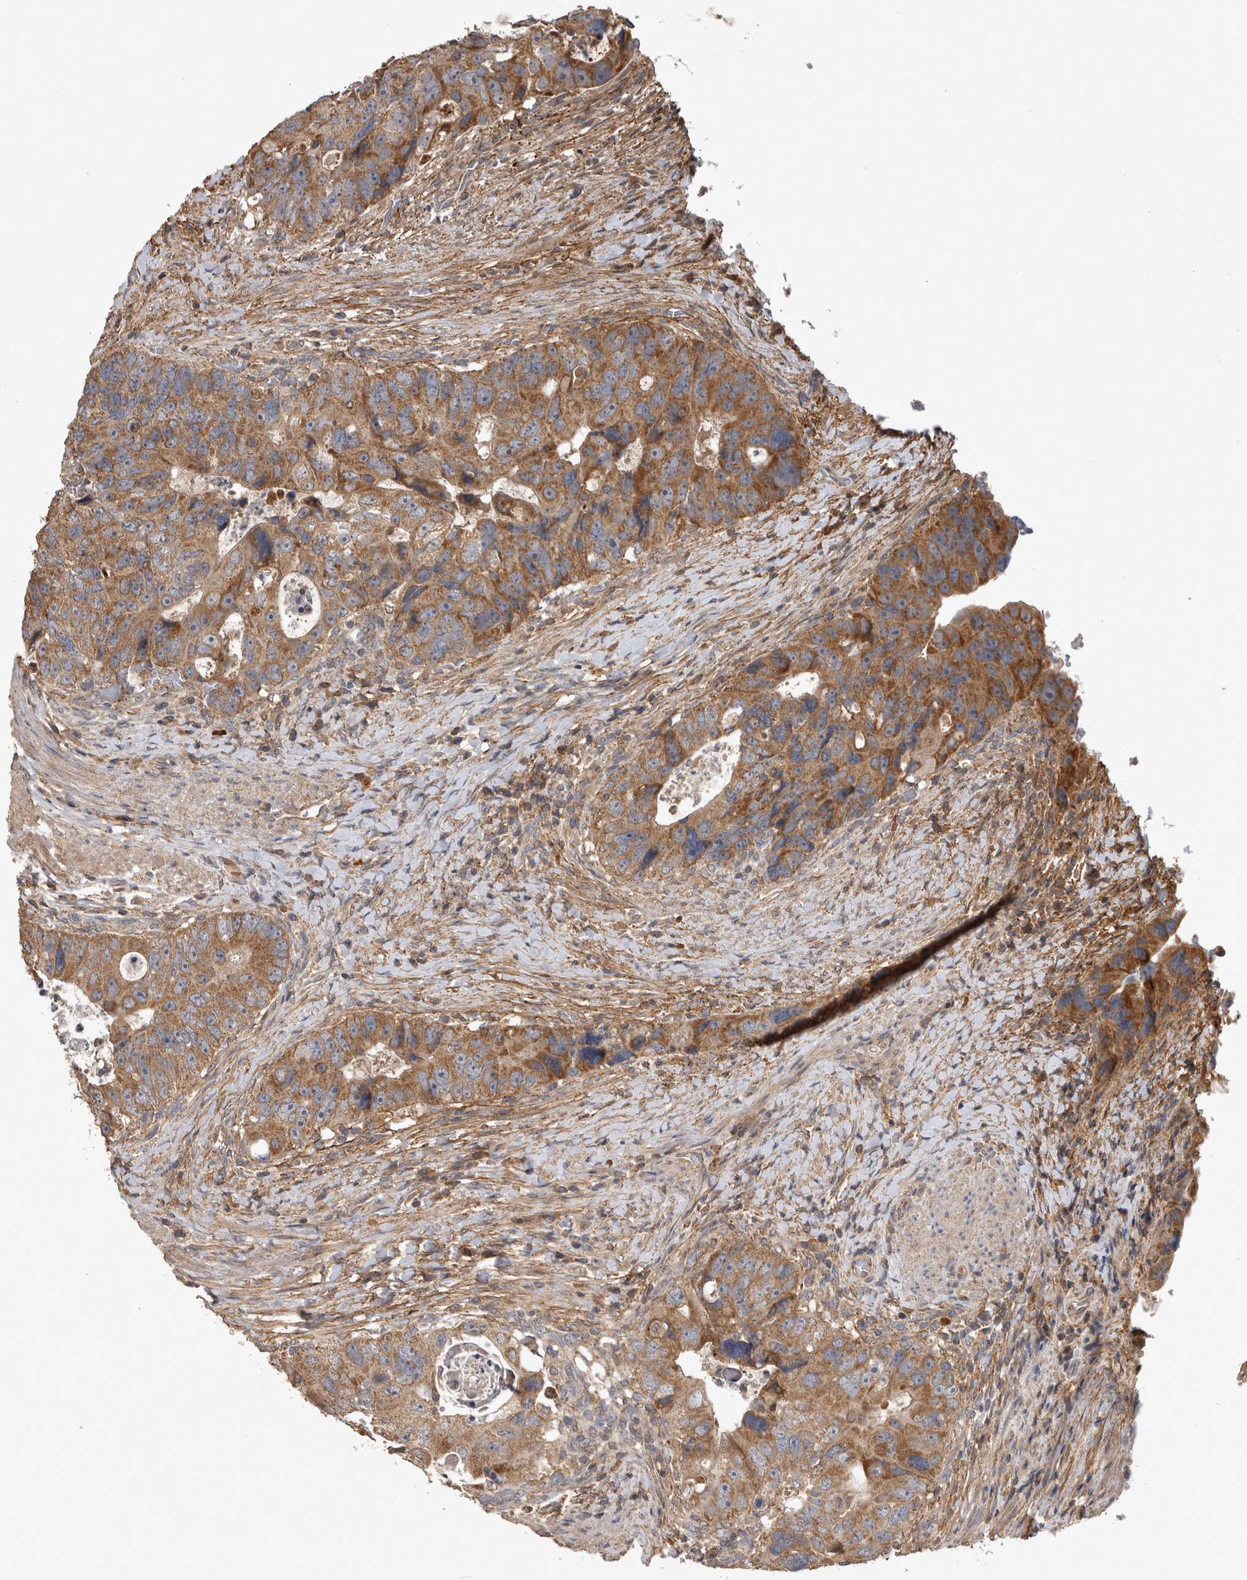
{"staining": {"intensity": "moderate", "quantity": ">75%", "location": "cytoplasmic/membranous"}, "tissue": "colorectal cancer", "cell_type": "Tumor cells", "image_type": "cancer", "snomed": [{"axis": "morphology", "description": "Adenocarcinoma, NOS"}, {"axis": "topography", "description": "Rectum"}], "caption": "Tumor cells display medium levels of moderate cytoplasmic/membranous positivity in about >75% of cells in human colorectal cancer.", "gene": "TRMT61B", "patient": {"sex": "male", "age": 59}}